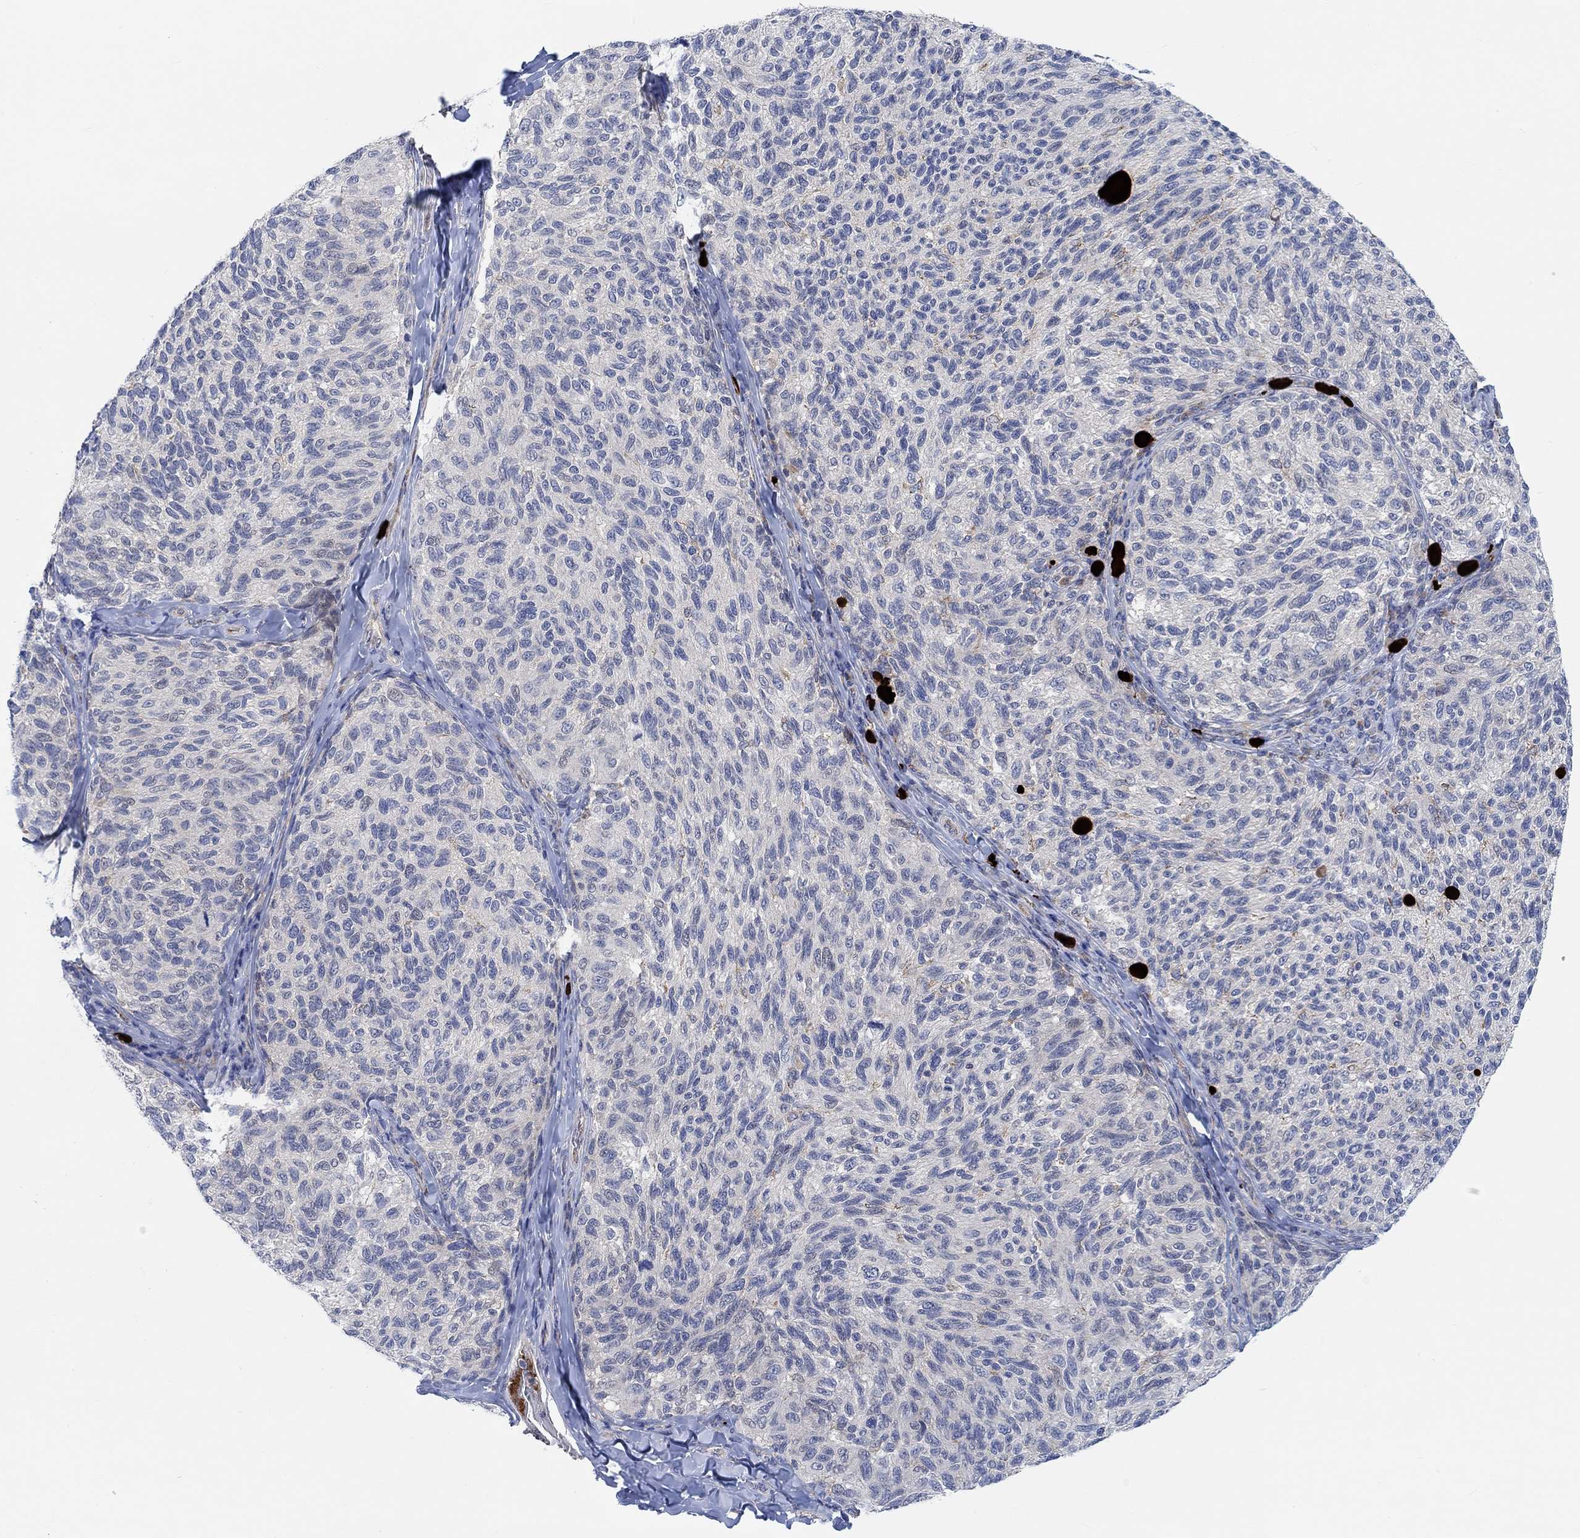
{"staining": {"intensity": "negative", "quantity": "none", "location": "none"}, "tissue": "melanoma", "cell_type": "Tumor cells", "image_type": "cancer", "snomed": [{"axis": "morphology", "description": "Malignant melanoma, NOS"}, {"axis": "topography", "description": "Skin"}], "caption": "Image shows no significant protein staining in tumor cells of malignant melanoma.", "gene": "PMFBP1", "patient": {"sex": "female", "age": 73}}